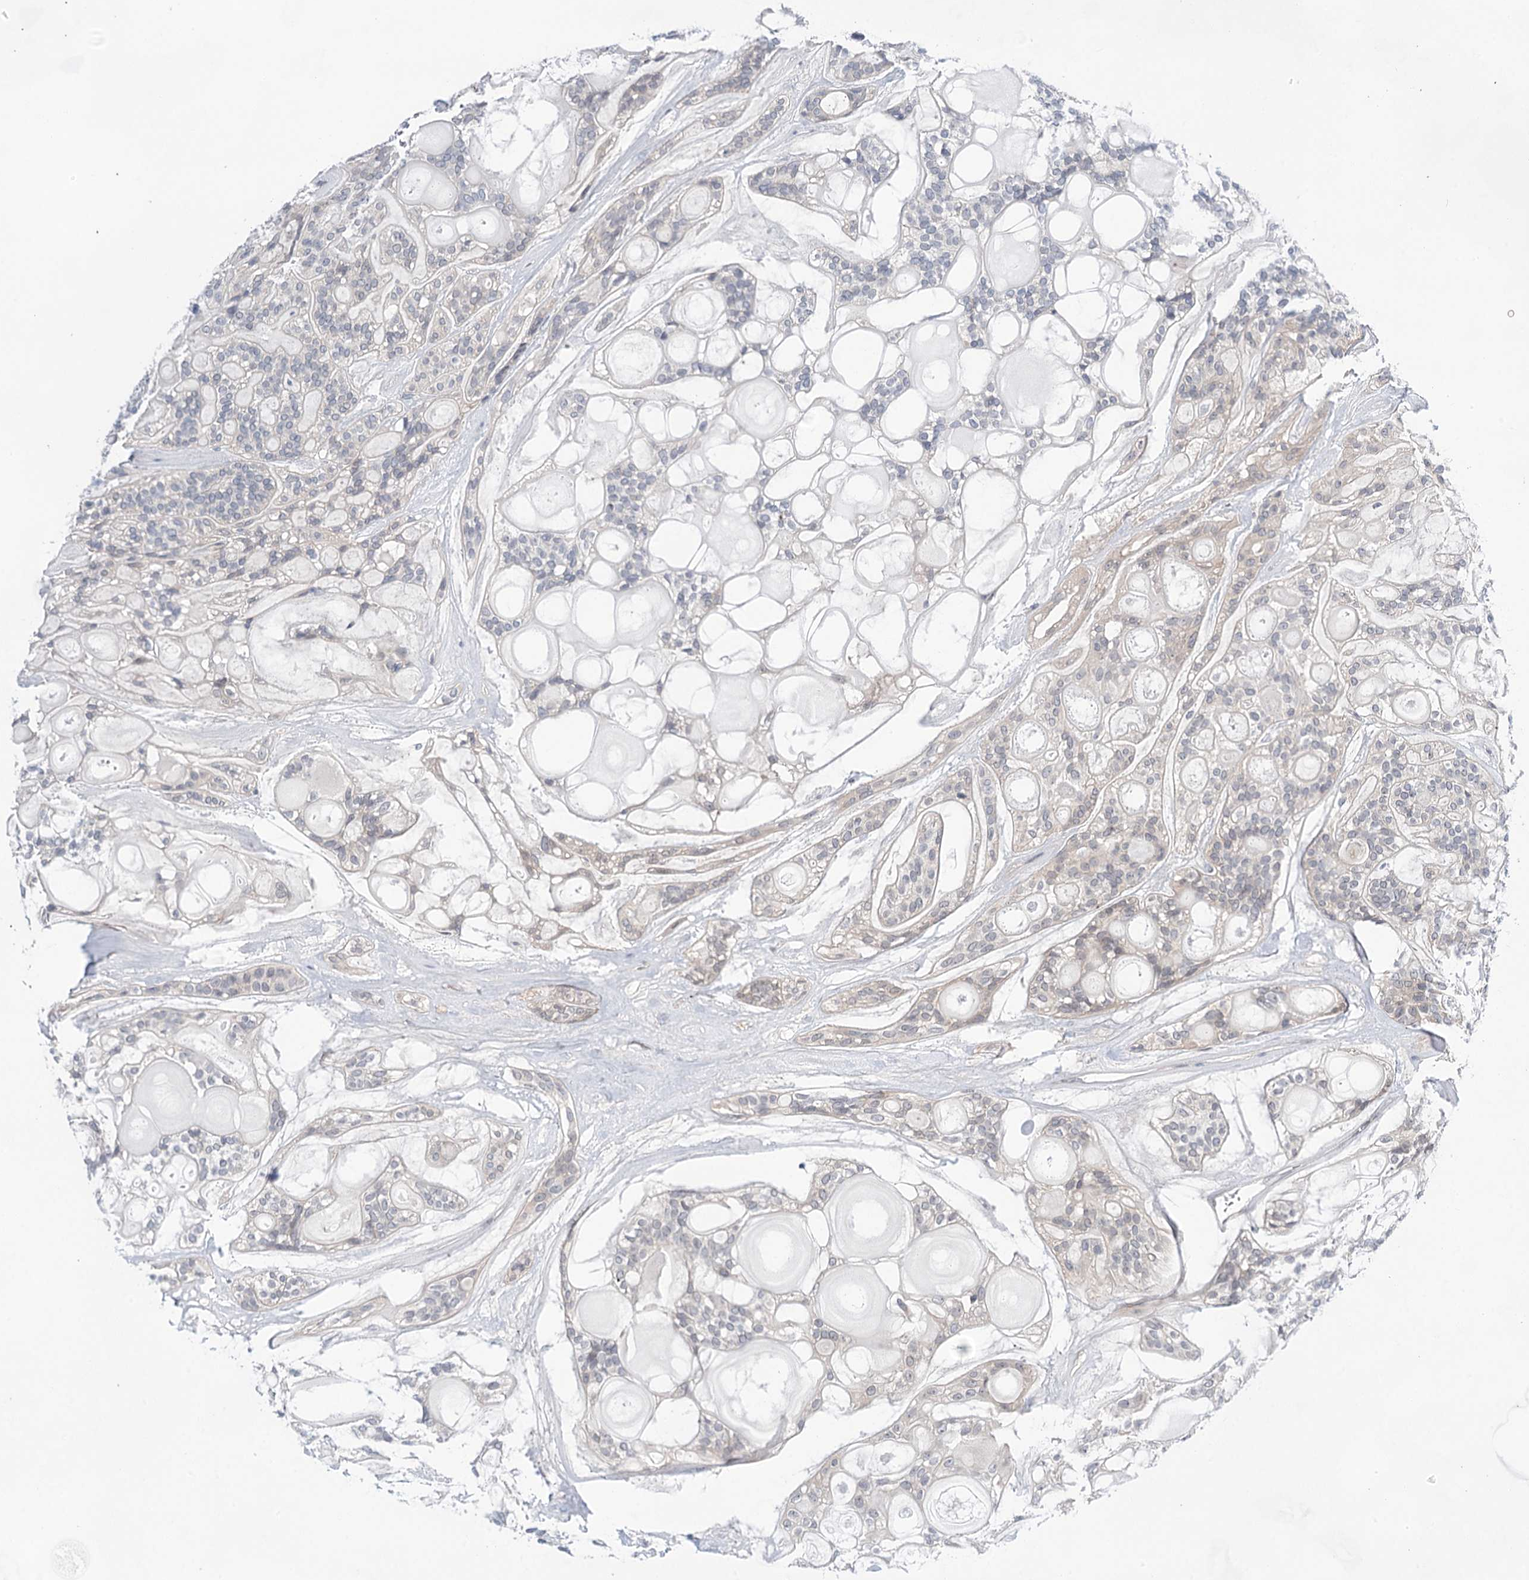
{"staining": {"intensity": "negative", "quantity": "none", "location": "none"}, "tissue": "head and neck cancer", "cell_type": "Tumor cells", "image_type": "cancer", "snomed": [{"axis": "morphology", "description": "Adenocarcinoma, NOS"}, {"axis": "topography", "description": "Head-Neck"}], "caption": "Immunohistochemical staining of head and neck cancer displays no significant expression in tumor cells. (Stains: DAB immunohistochemistry with hematoxylin counter stain, Microscopy: brightfield microscopy at high magnification).", "gene": "LALBA", "patient": {"sex": "male", "age": 66}}